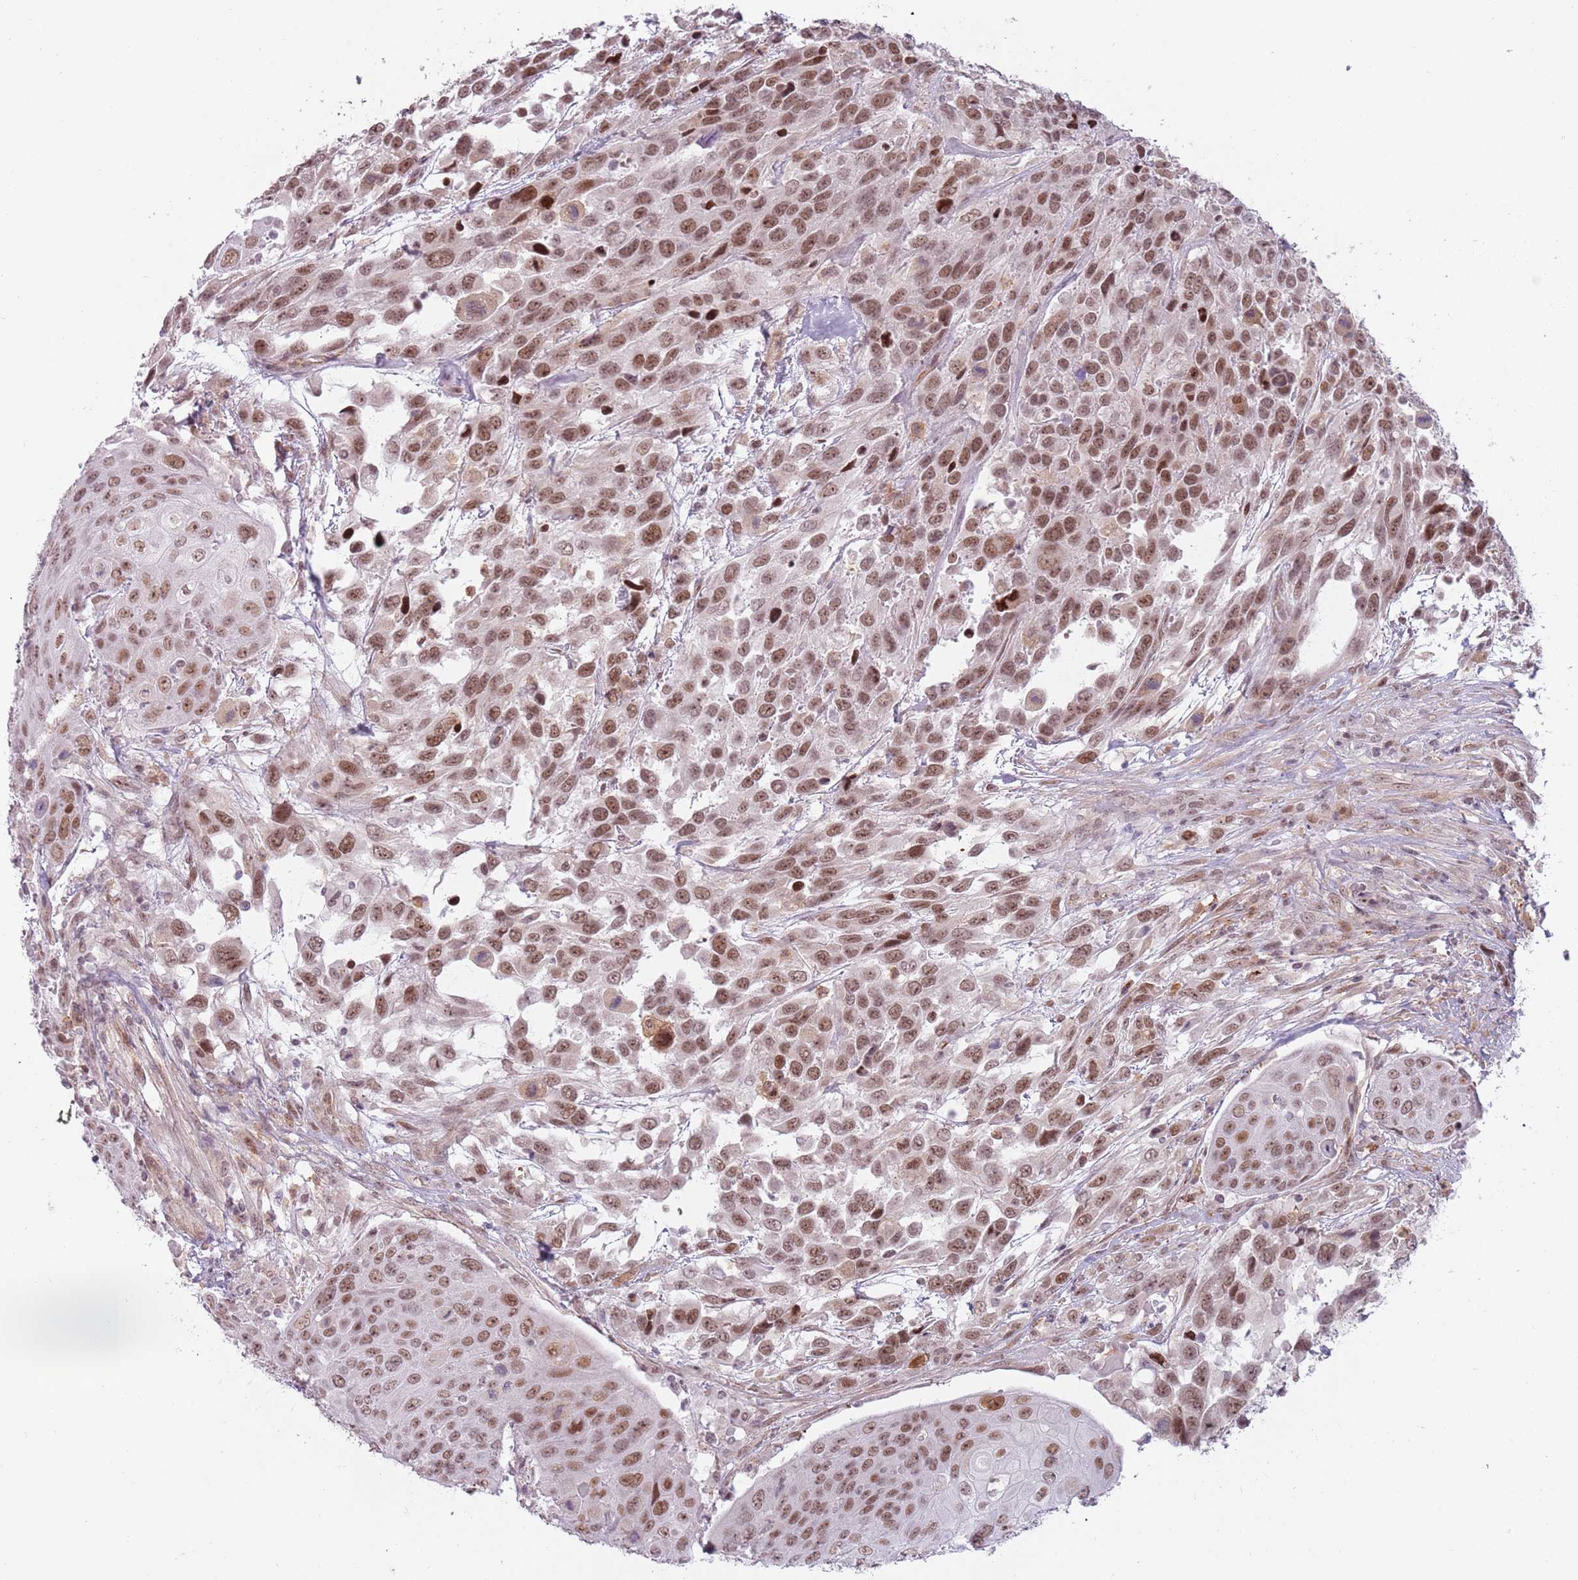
{"staining": {"intensity": "moderate", "quantity": ">75%", "location": "nuclear"}, "tissue": "urothelial cancer", "cell_type": "Tumor cells", "image_type": "cancer", "snomed": [{"axis": "morphology", "description": "Urothelial carcinoma, High grade"}, {"axis": "topography", "description": "Urinary bladder"}], "caption": "This histopathology image demonstrates immunohistochemistry (IHC) staining of human high-grade urothelial carcinoma, with medium moderate nuclear expression in about >75% of tumor cells.", "gene": "REXO4", "patient": {"sex": "female", "age": 70}}